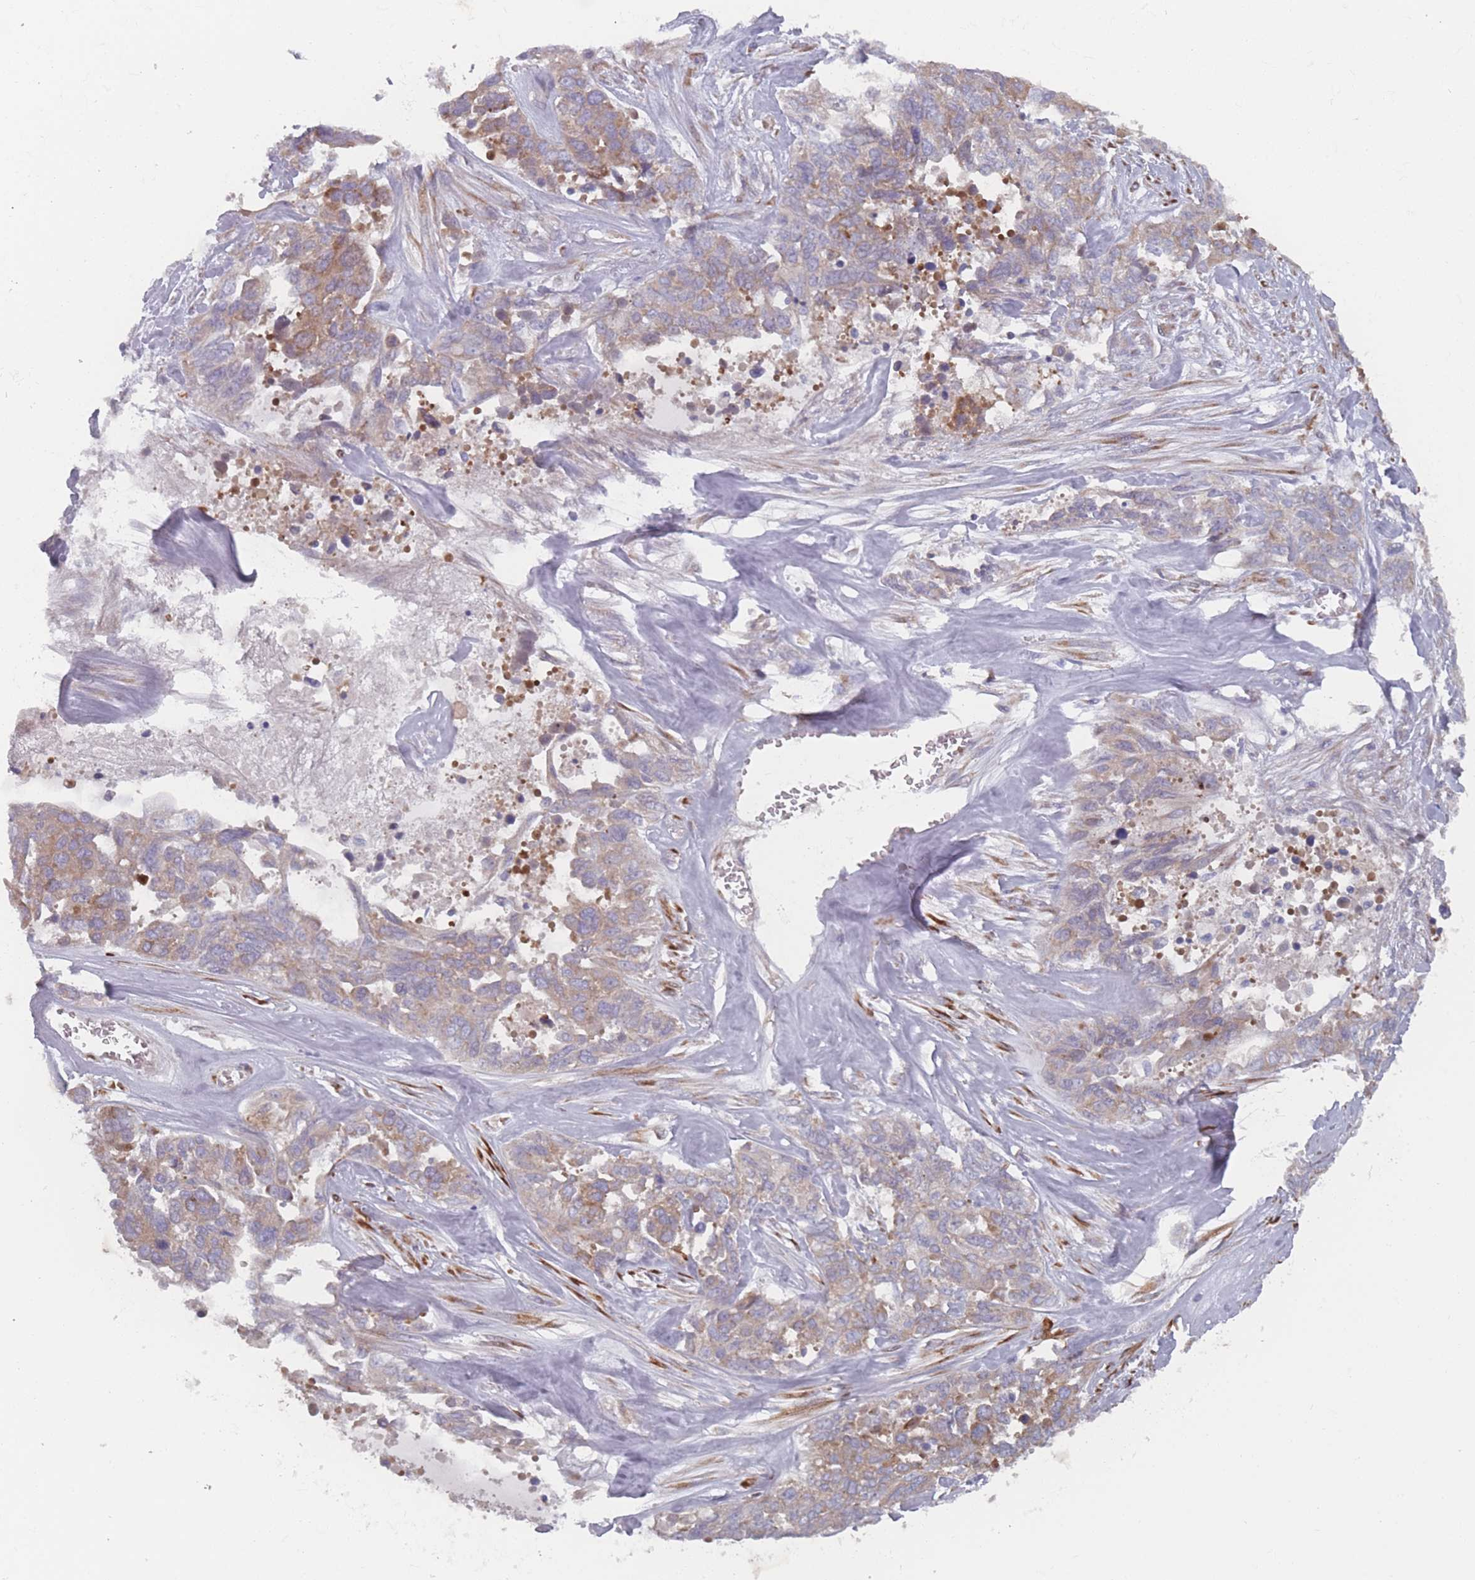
{"staining": {"intensity": "moderate", "quantity": "25%-75%", "location": "cytoplasmic/membranous"}, "tissue": "ovarian cancer", "cell_type": "Tumor cells", "image_type": "cancer", "snomed": [{"axis": "morphology", "description": "Cystadenocarcinoma, serous, NOS"}, {"axis": "topography", "description": "Ovary"}], "caption": "Immunohistochemical staining of human ovarian cancer (serous cystadenocarcinoma) shows moderate cytoplasmic/membranous protein staining in about 25%-75% of tumor cells. The protein is stained brown, and the nuclei are stained in blue (DAB (3,3'-diaminobenzidine) IHC with brightfield microscopy, high magnification).", "gene": "CACNG5", "patient": {"sex": "female", "age": 44}}